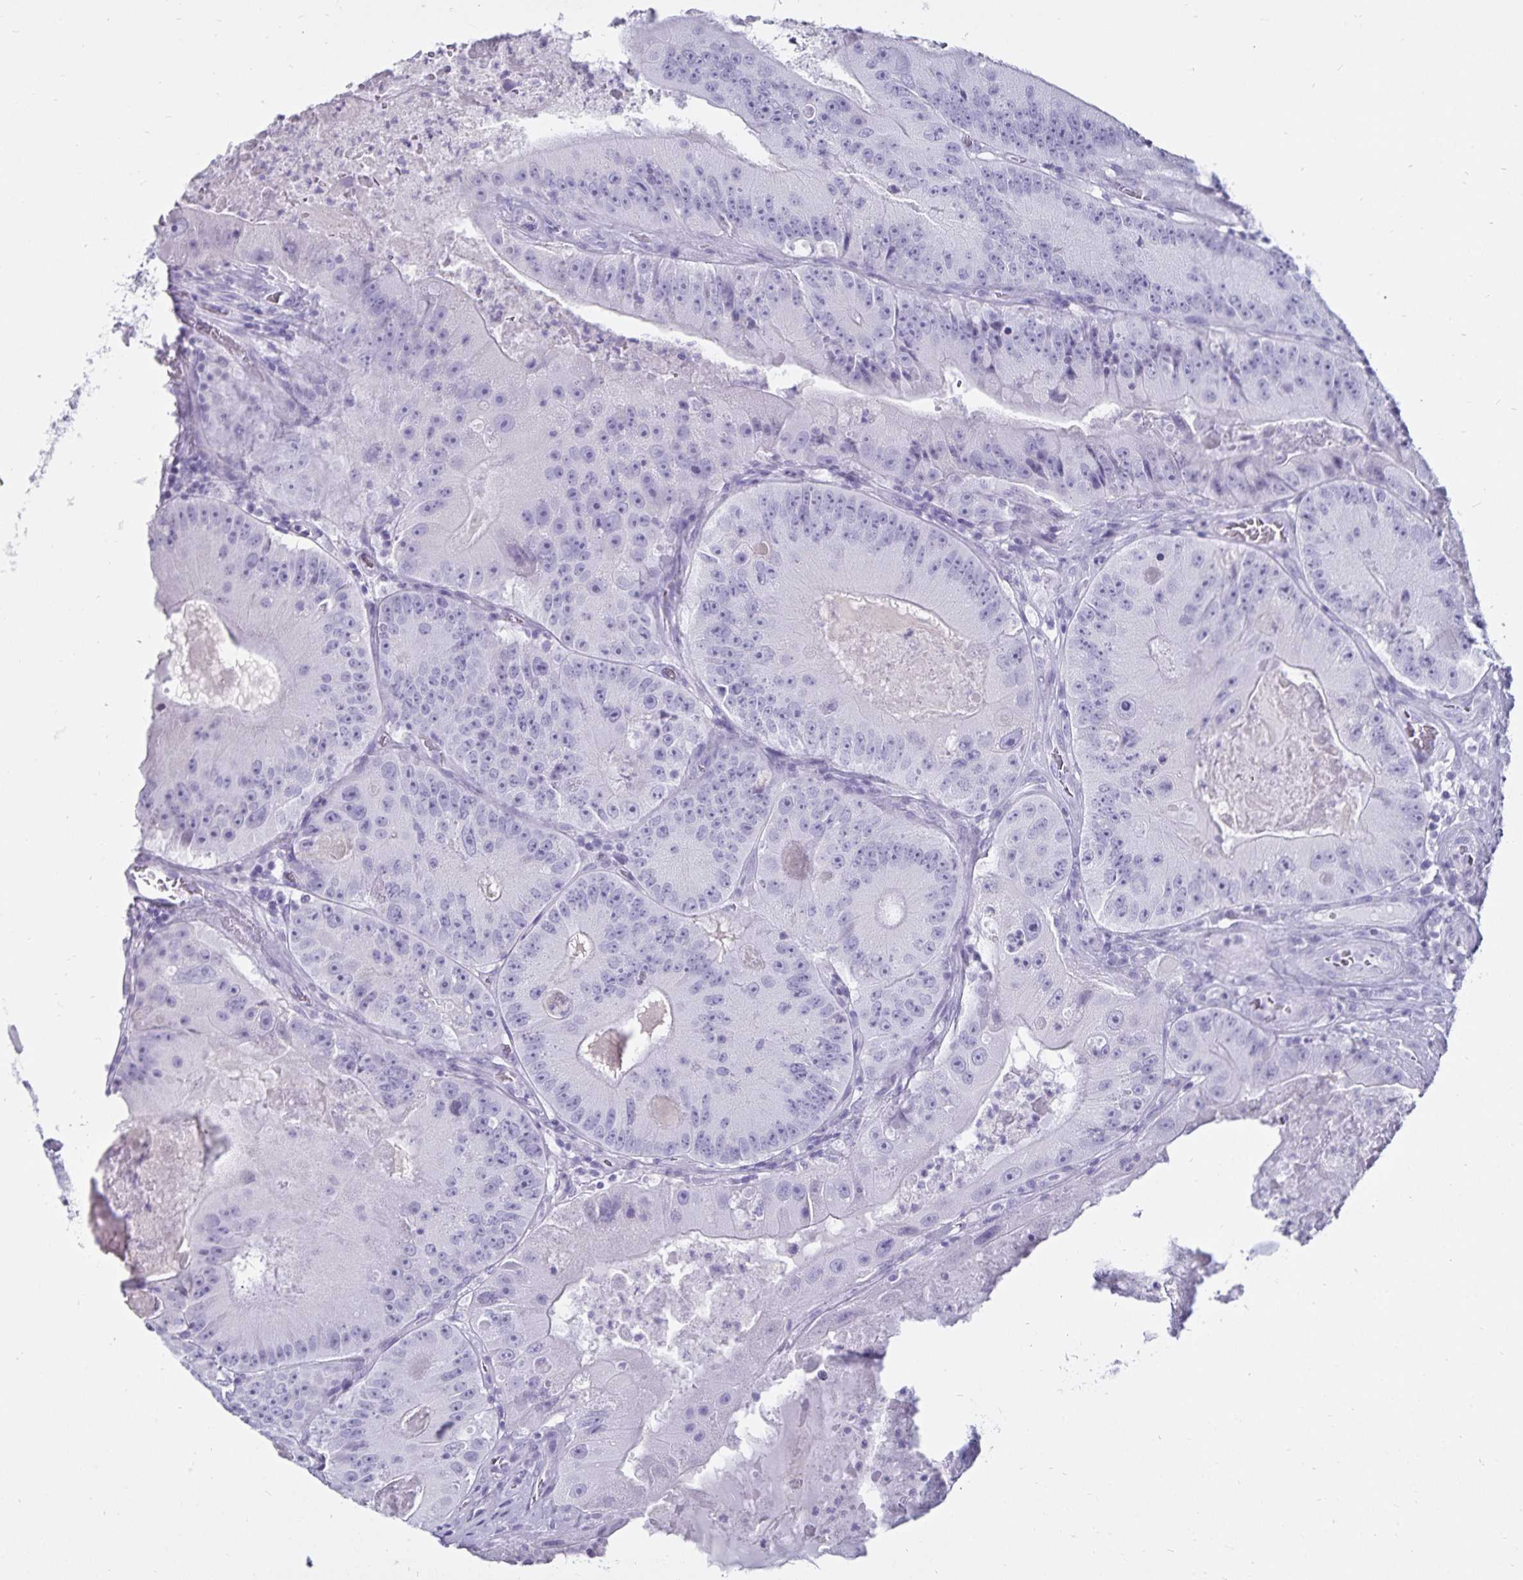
{"staining": {"intensity": "negative", "quantity": "none", "location": "none"}, "tissue": "colorectal cancer", "cell_type": "Tumor cells", "image_type": "cancer", "snomed": [{"axis": "morphology", "description": "Adenocarcinoma, NOS"}, {"axis": "topography", "description": "Colon"}], "caption": "Photomicrograph shows no protein expression in tumor cells of colorectal cancer (adenocarcinoma) tissue.", "gene": "DEFA6", "patient": {"sex": "female", "age": 86}}